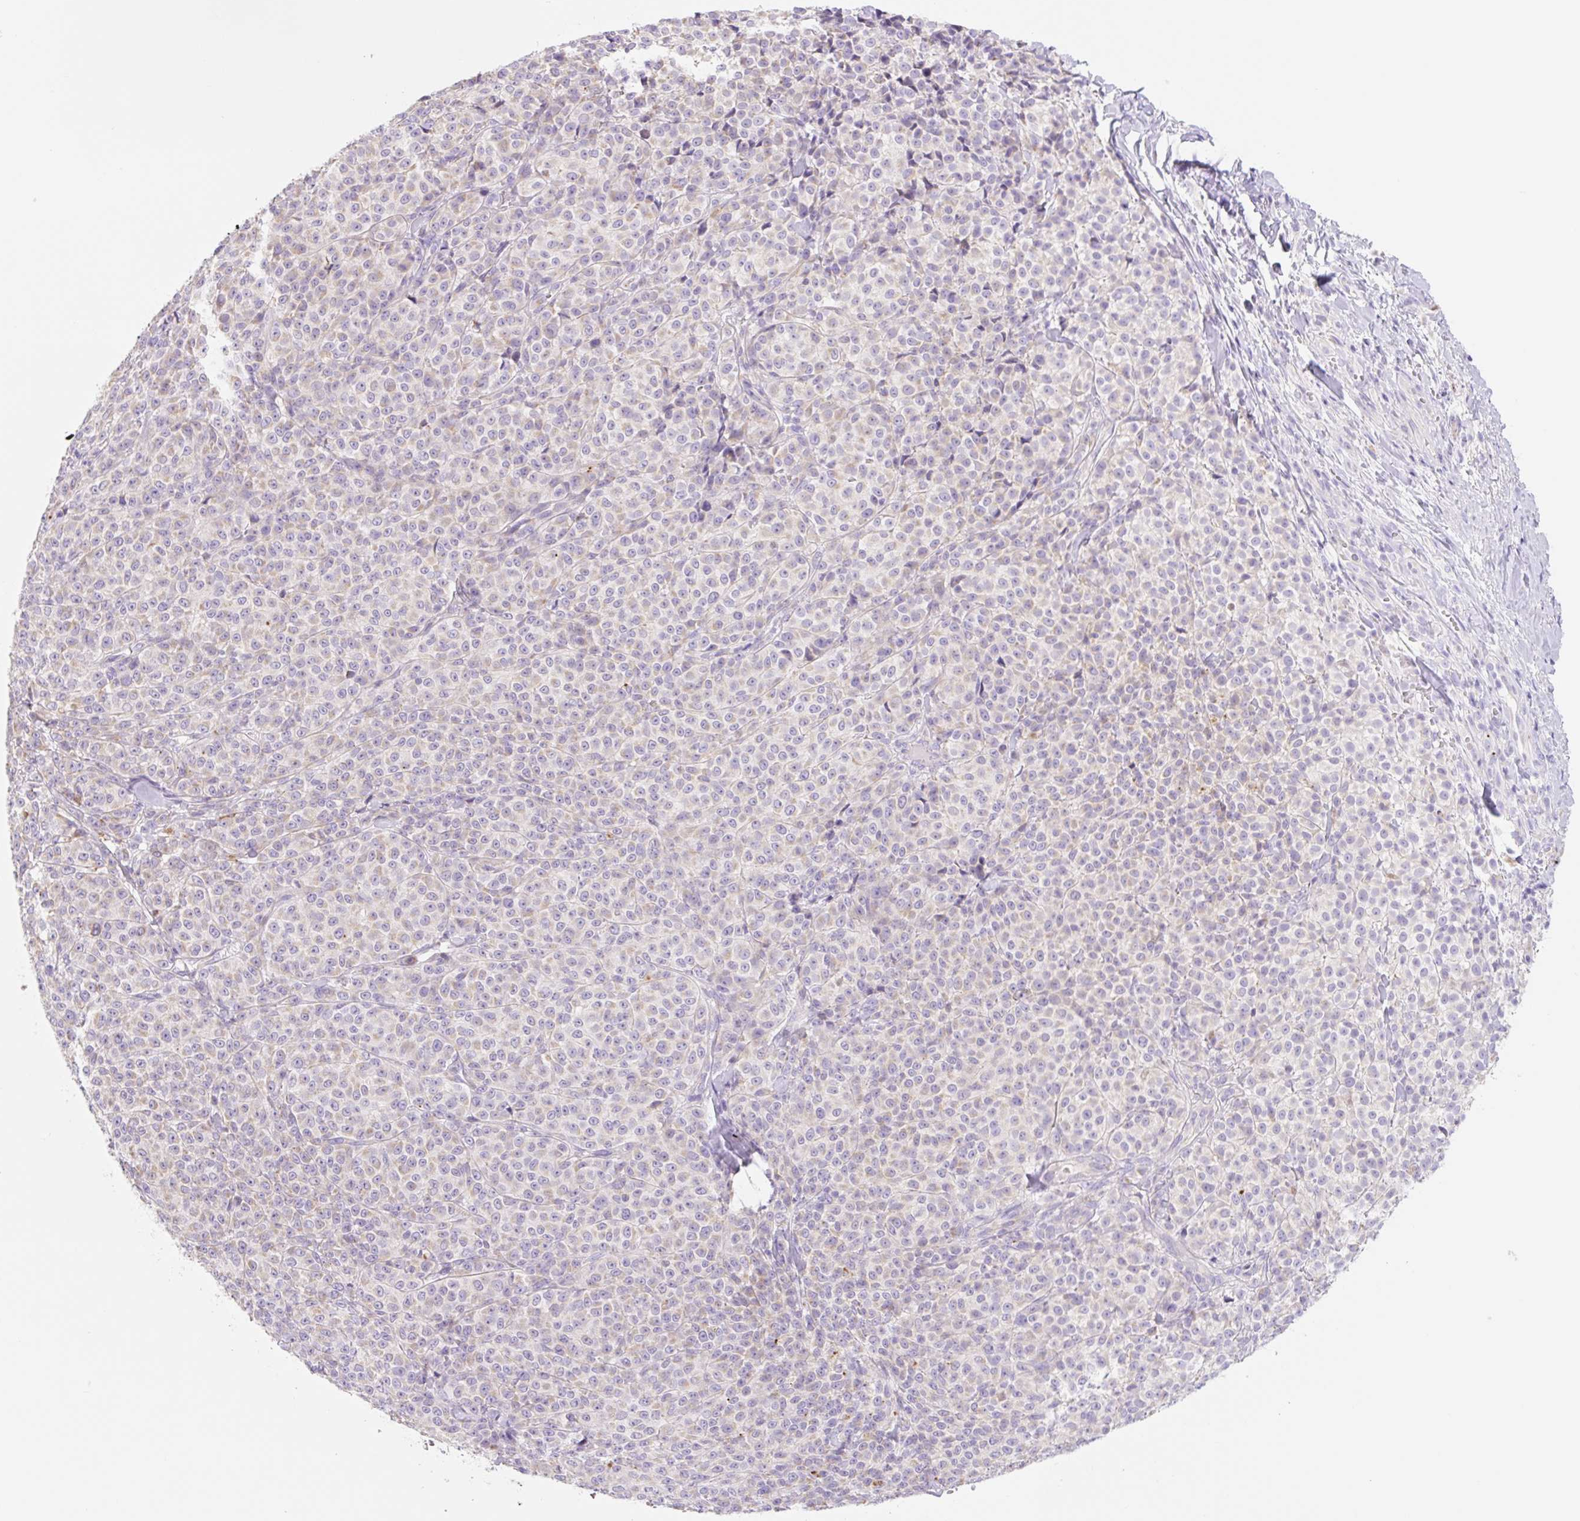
{"staining": {"intensity": "negative", "quantity": "none", "location": "none"}, "tissue": "melanoma", "cell_type": "Tumor cells", "image_type": "cancer", "snomed": [{"axis": "morphology", "description": "Normal tissue, NOS"}, {"axis": "morphology", "description": "Malignant melanoma, NOS"}, {"axis": "topography", "description": "Skin"}], "caption": "Melanoma stained for a protein using immunohistochemistry (IHC) reveals no positivity tumor cells.", "gene": "CLEC3A", "patient": {"sex": "female", "age": 34}}